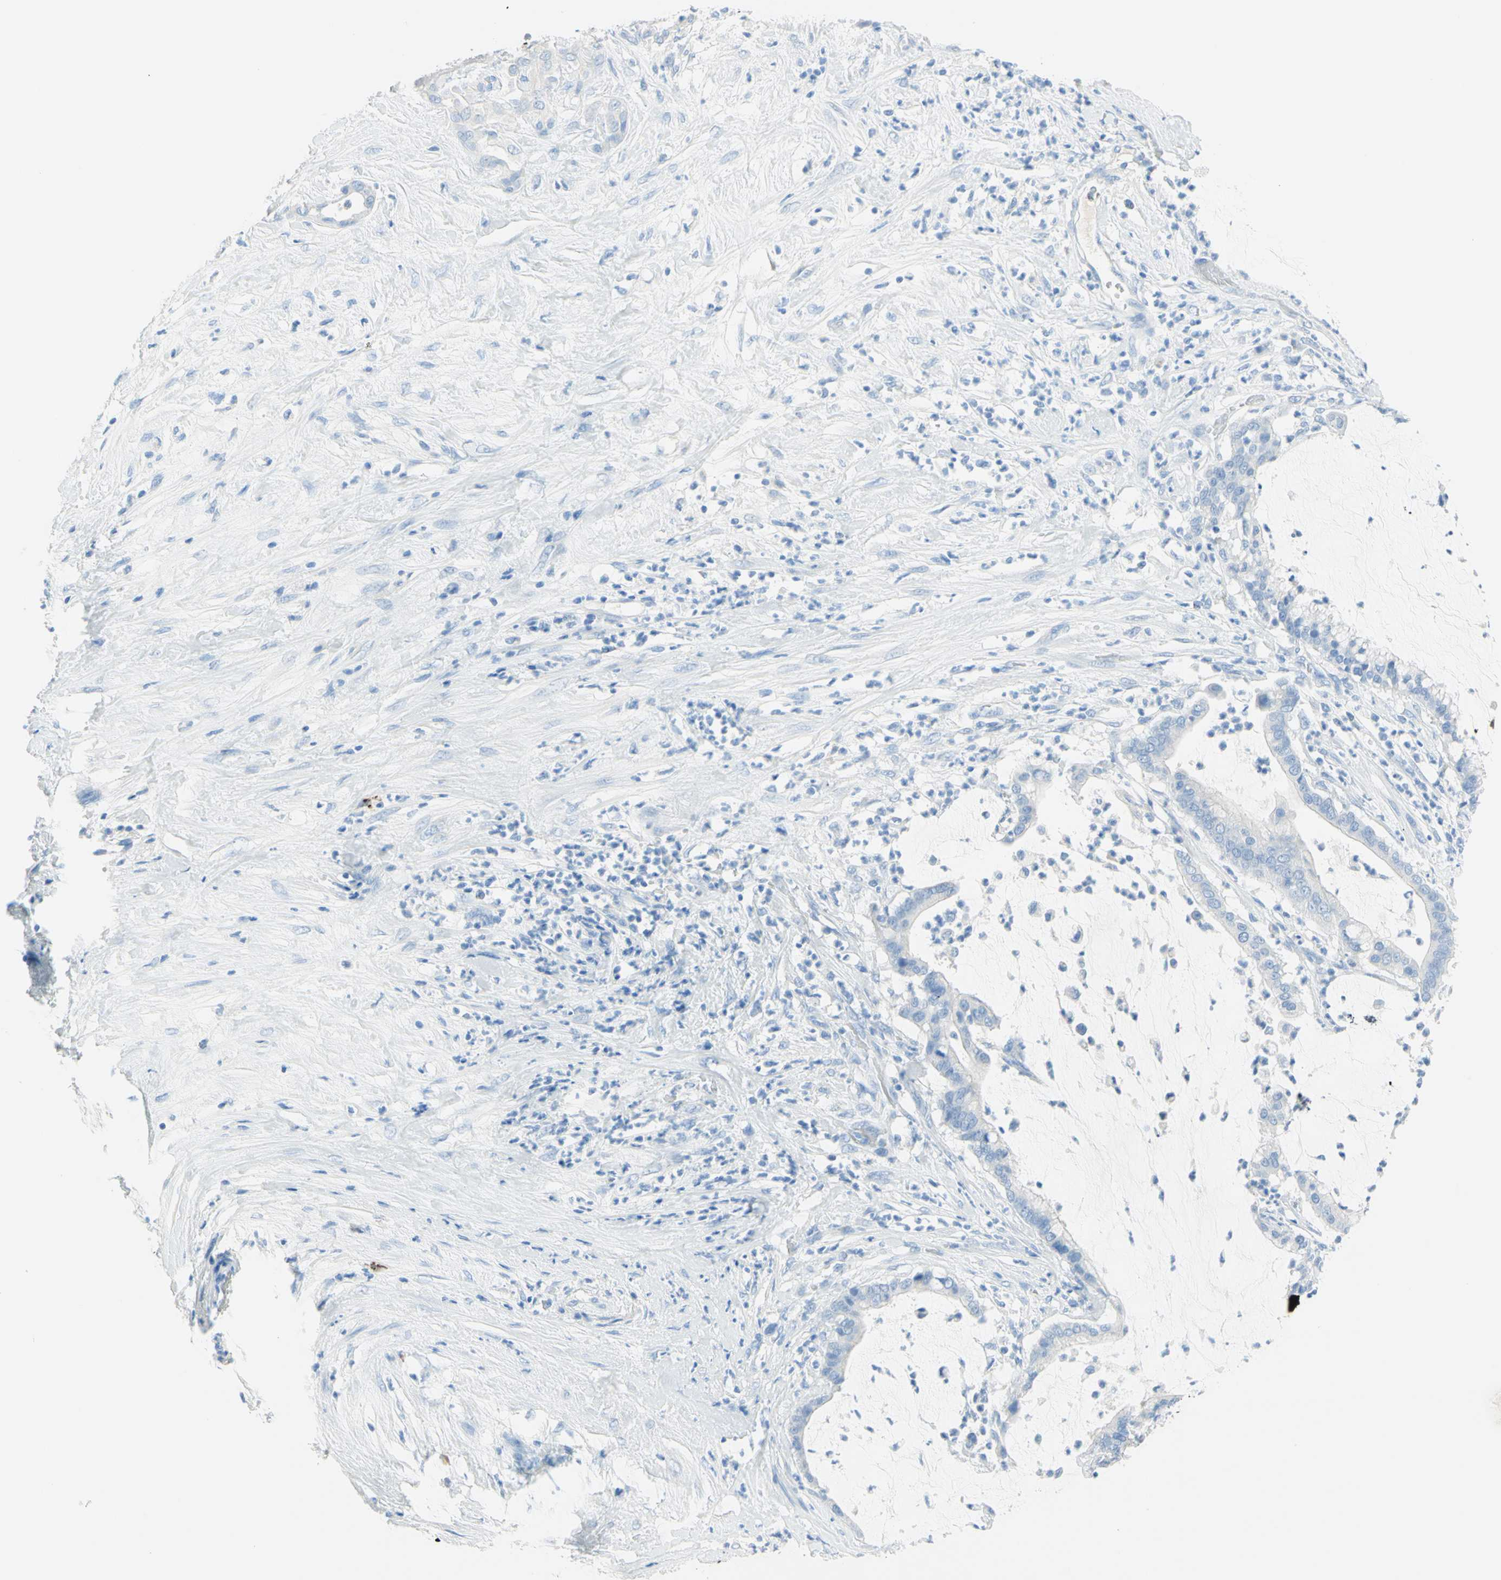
{"staining": {"intensity": "negative", "quantity": "none", "location": "none"}, "tissue": "pancreatic cancer", "cell_type": "Tumor cells", "image_type": "cancer", "snomed": [{"axis": "morphology", "description": "Adenocarcinoma, NOS"}, {"axis": "topography", "description": "Pancreas"}], "caption": "This is a image of immunohistochemistry (IHC) staining of pancreatic cancer, which shows no staining in tumor cells. The staining is performed using DAB (3,3'-diaminobenzidine) brown chromogen with nuclei counter-stained in using hematoxylin.", "gene": "IL6ST", "patient": {"sex": "male", "age": 41}}